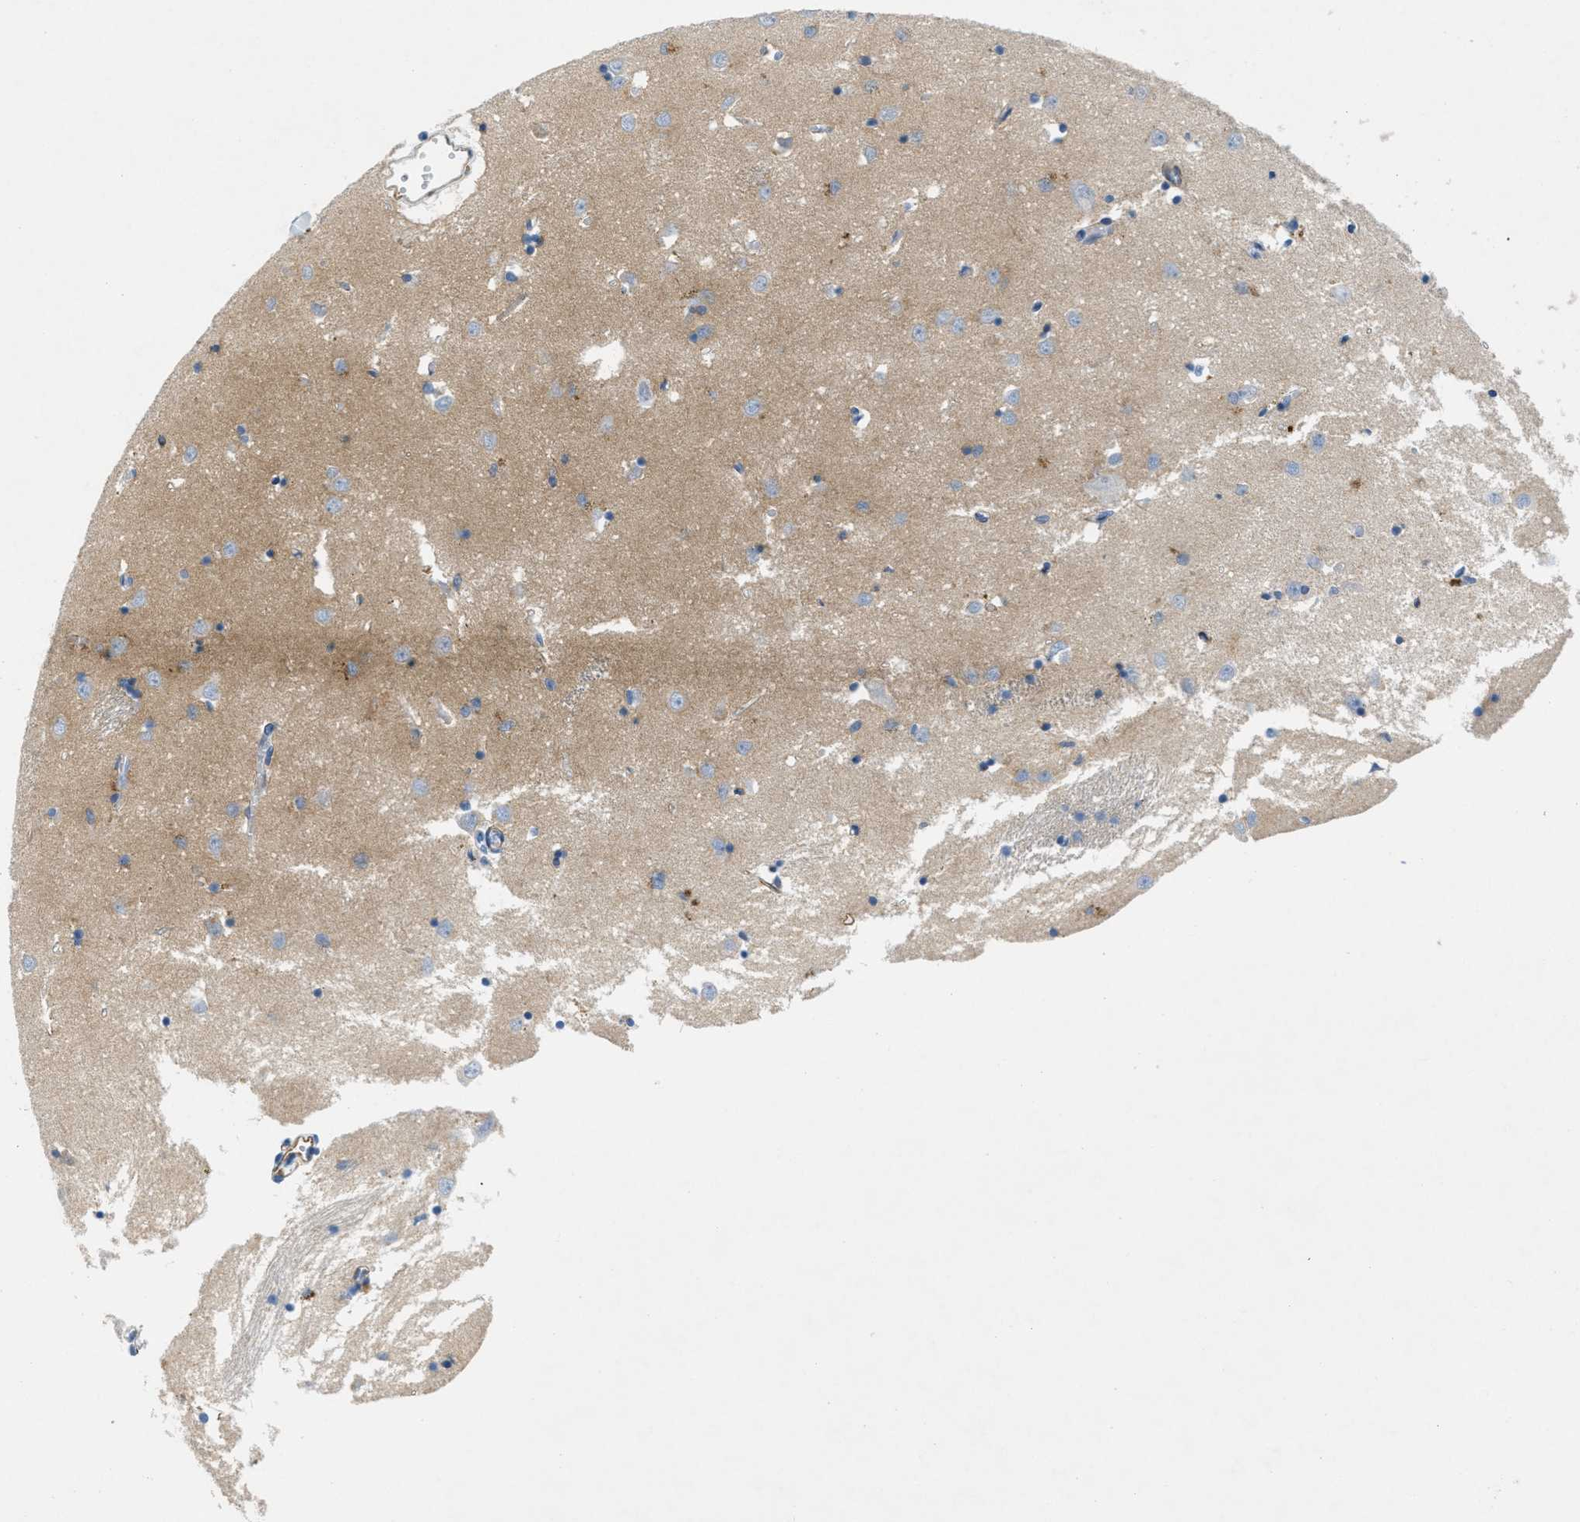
{"staining": {"intensity": "weak", "quantity": "25%-75%", "location": "cytoplasmic/membranous"}, "tissue": "caudate", "cell_type": "Glial cells", "image_type": "normal", "snomed": [{"axis": "morphology", "description": "Normal tissue, NOS"}, {"axis": "topography", "description": "Lateral ventricle wall"}], "caption": "IHC (DAB) staining of benign caudate shows weak cytoplasmic/membranous protein staining in approximately 25%-75% of glial cells.", "gene": "GPM6A", "patient": {"sex": "female", "age": 19}}